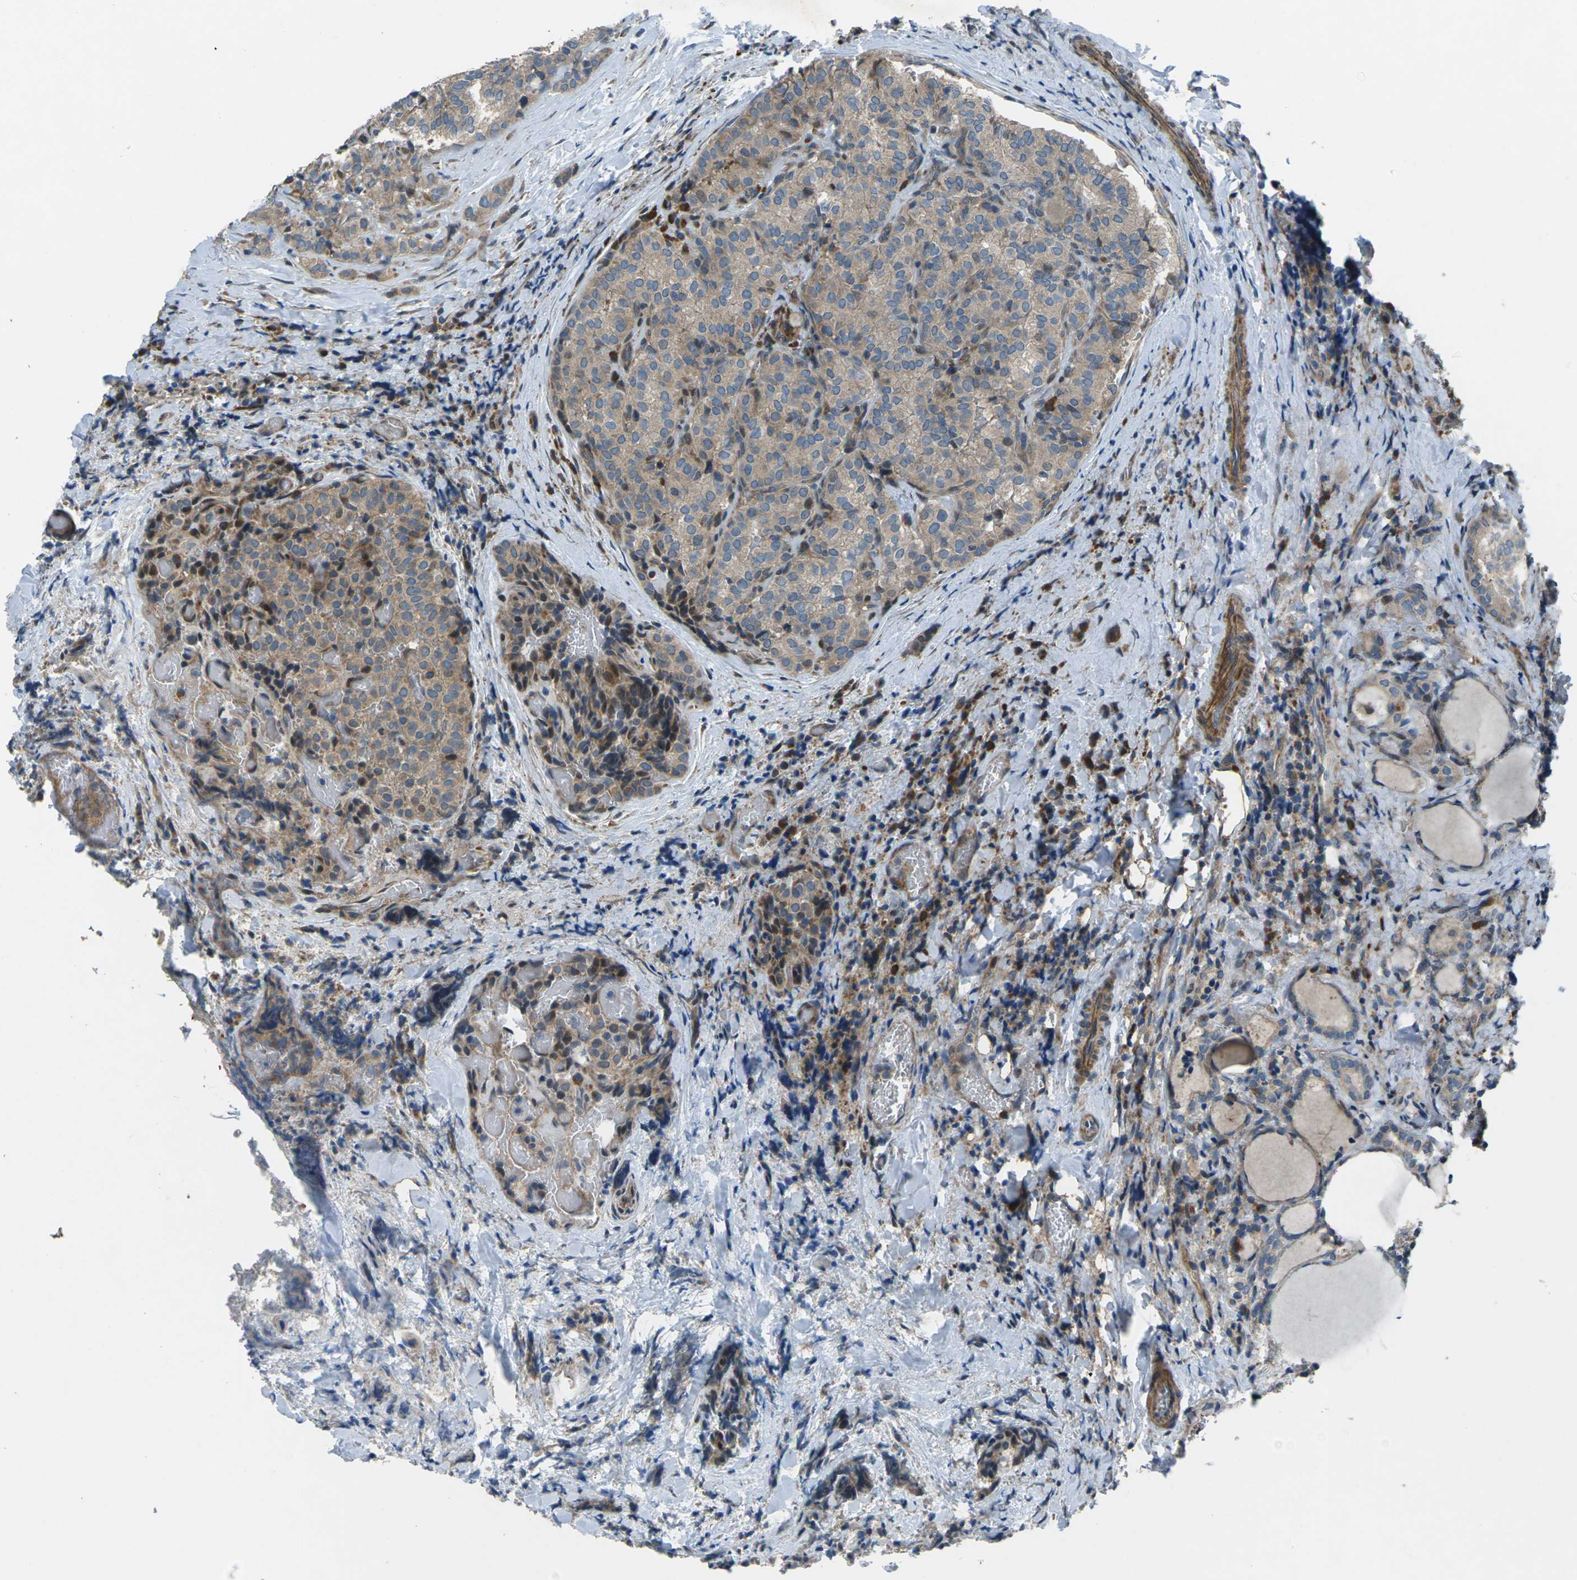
{"staining": {"intensity": "weak", "quantity": ">75%", "location": "cytoplasmic/membranous"}, "tissue": "thyroid cancer", "cell_type": "Tumor cells", "image_type": "cancer", "snomed": [{"axis": "morphology", "description": "Normal tissue, NOS"}, {"axis": "morphology", "description": "Papillary adenocarcinoma, NOS"}, {"axis": "topography", "description": "Thyroid gland"}], "caption": "An immunohistochemistry (IHC) photomicrograph of neoplastic tissue is shown. Protein staining in brown highlights weak cytoplasmic/membranous positivity in thyroid papillary adenocarcinoma within tumor cells. The protein is stained brown, and the nuclei are stained in blue (DAB IHC with brightfield microscopy, high magnification).", "gene": "EDNRA", "patient": {"sex": "female", "age": 30}}